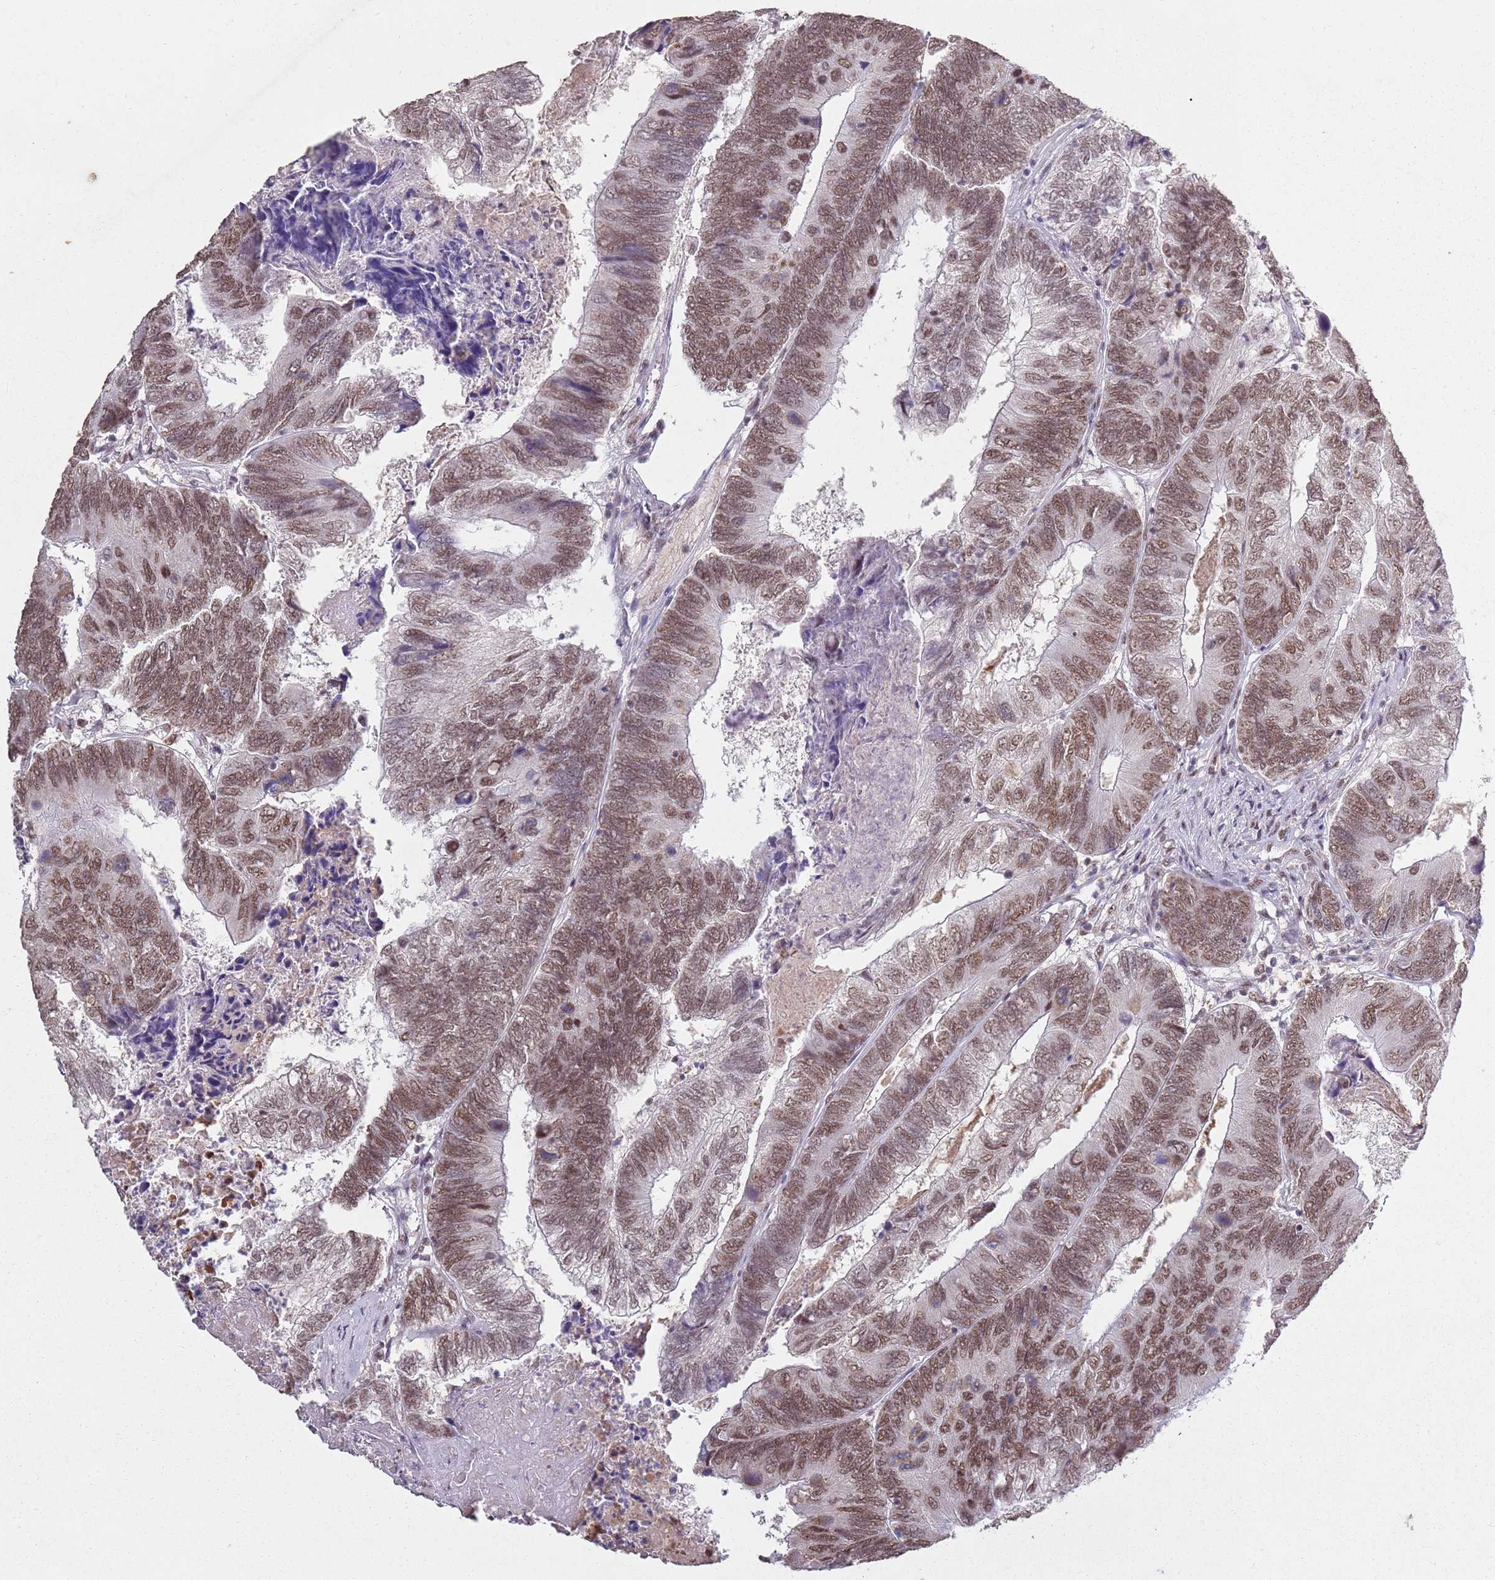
{"staining": {"intensity": "moderate", "quantity": ">75%", "location": "nuclear"}, "tissue": "colorectal cancer", "cell_type": "Tumor cells", "image_type": "cancer", "snomed": [{"axis": "morphology", "description": "Adenocarcinoma, NOS"}, {"axis": "topography", "description": "Colon"}], "caption": "Protein expression by IHC displays moderate nuclear positivity in approximately >75% of tumor cells in colorectal adenocarcinoma. The protein of interest is shown in brown color, while the nuclei are stained blue.", "gene": "ARL14EP", "patient": {"sex": "female", "age": 67}}